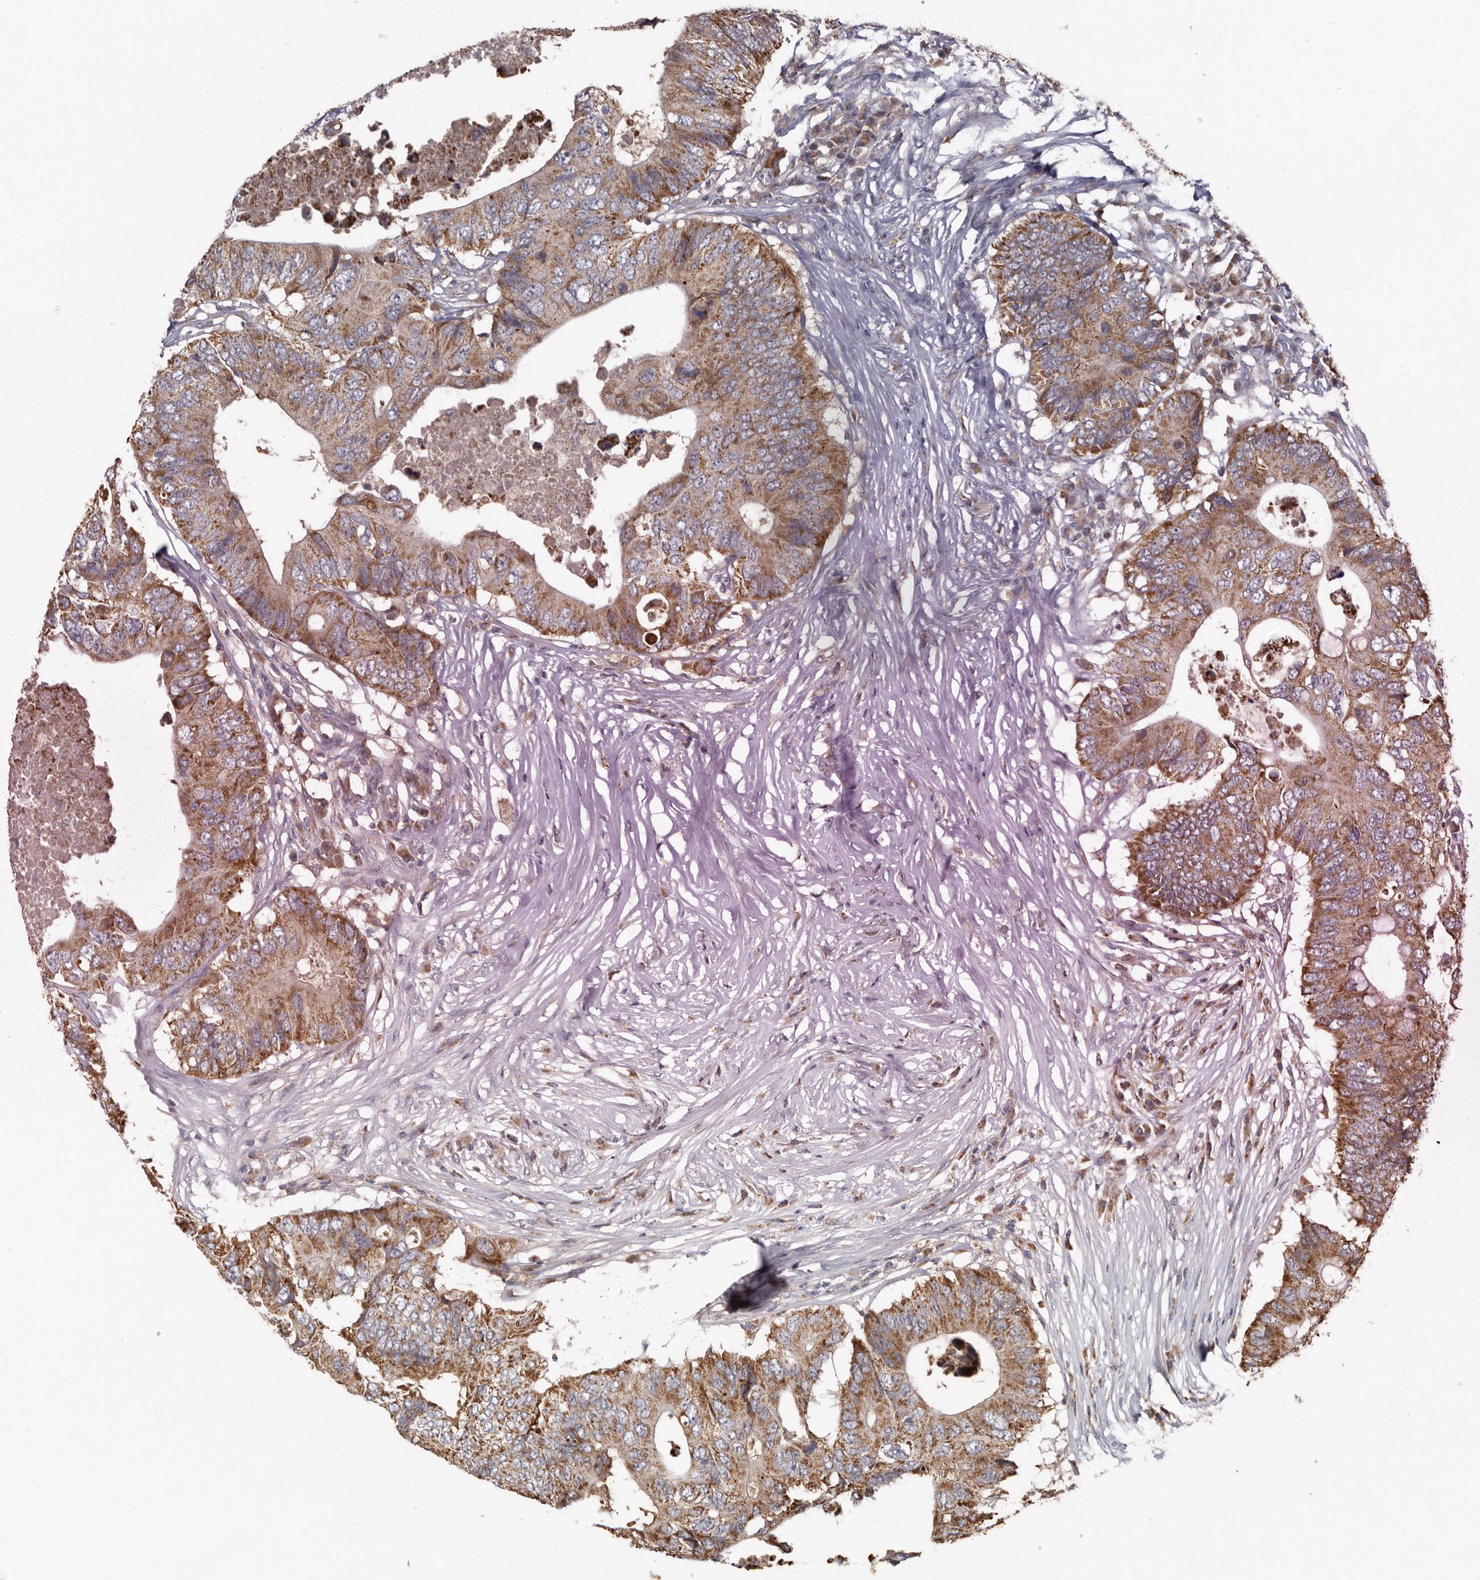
{"staining": {"intensity": "moderate", "quantity": ">75%", "location": "cytoplasmic/membranous"}, "tissue": "colorectal cancer", "cell_type": "Tumor cells", "image_type": "cancer", "snomed": [{"axis": "morphology", "description": "Adenocarcinoma, NOS"}, {"axis": "topography", "description": "Colon"}], "caption": "Immunohistochemical staining of colorectal cancer displays moderate cytoplasmic/membranous protein staining in about >75% of tumor cells.", "gene": "KIF26B", "patient": {"sex": "male", "age": 71}}